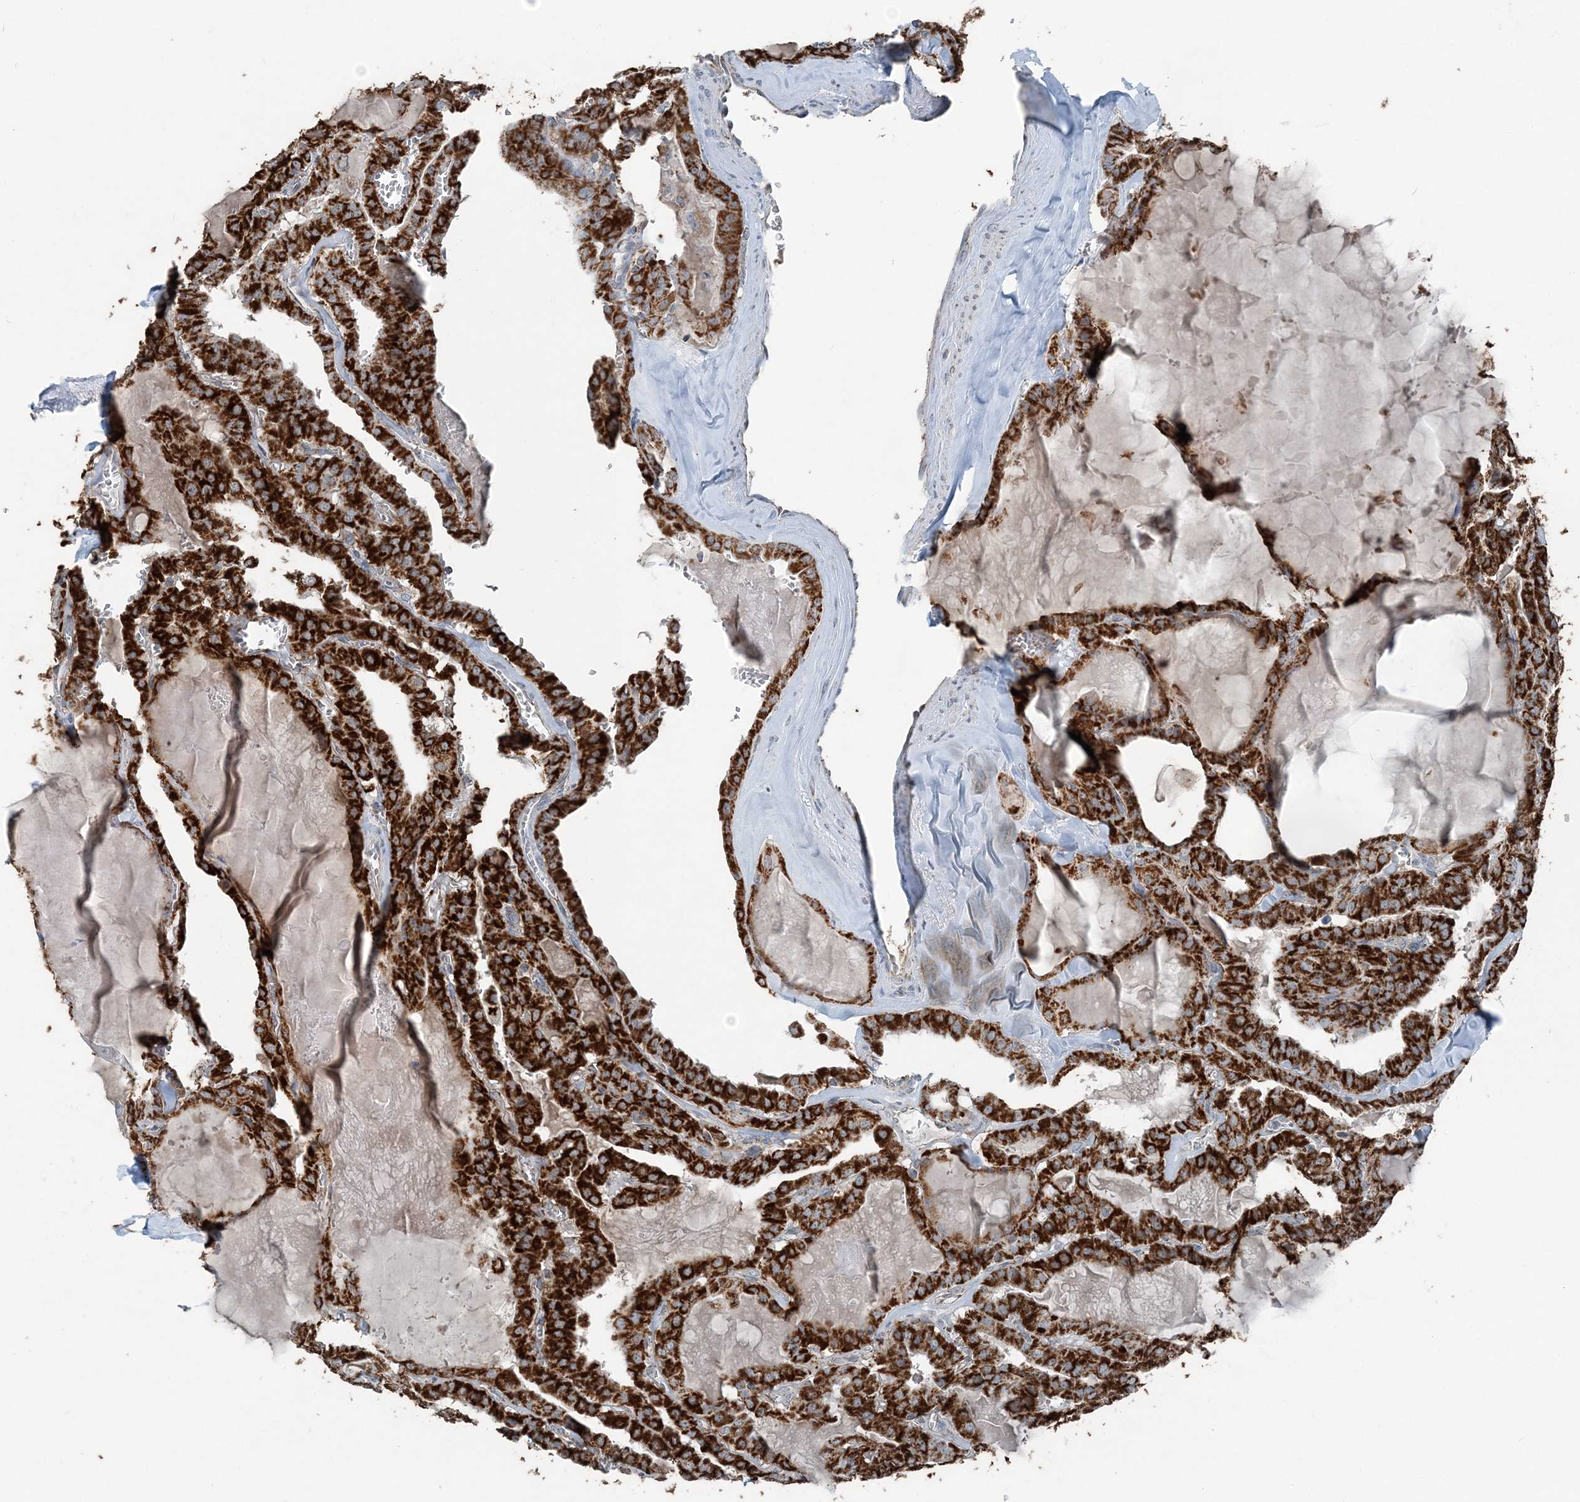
{"staining": {"intensity": "strong", "quantity": ">75%", "location": "cytoplasmic/membranous"}, "tissue": "thyroid cancer", "cell_type": "Tumor cells", "image_type": "cancer", "snomed": [{"axis": "morphology", "description": "Papillary adenocarcinoma, NOS"}, {"axis": "topography", "description": "Thyroid gland"}], "caption": "DAB immunohistochemical staining of thyroid cancer (papillary adenocarcinoma) exhibits strong cytoplasmic/membranous protein staining in about >75% of tumor cells.", "gene": "SUCLG1", "patient": {"sex": "male", "age": 52}}